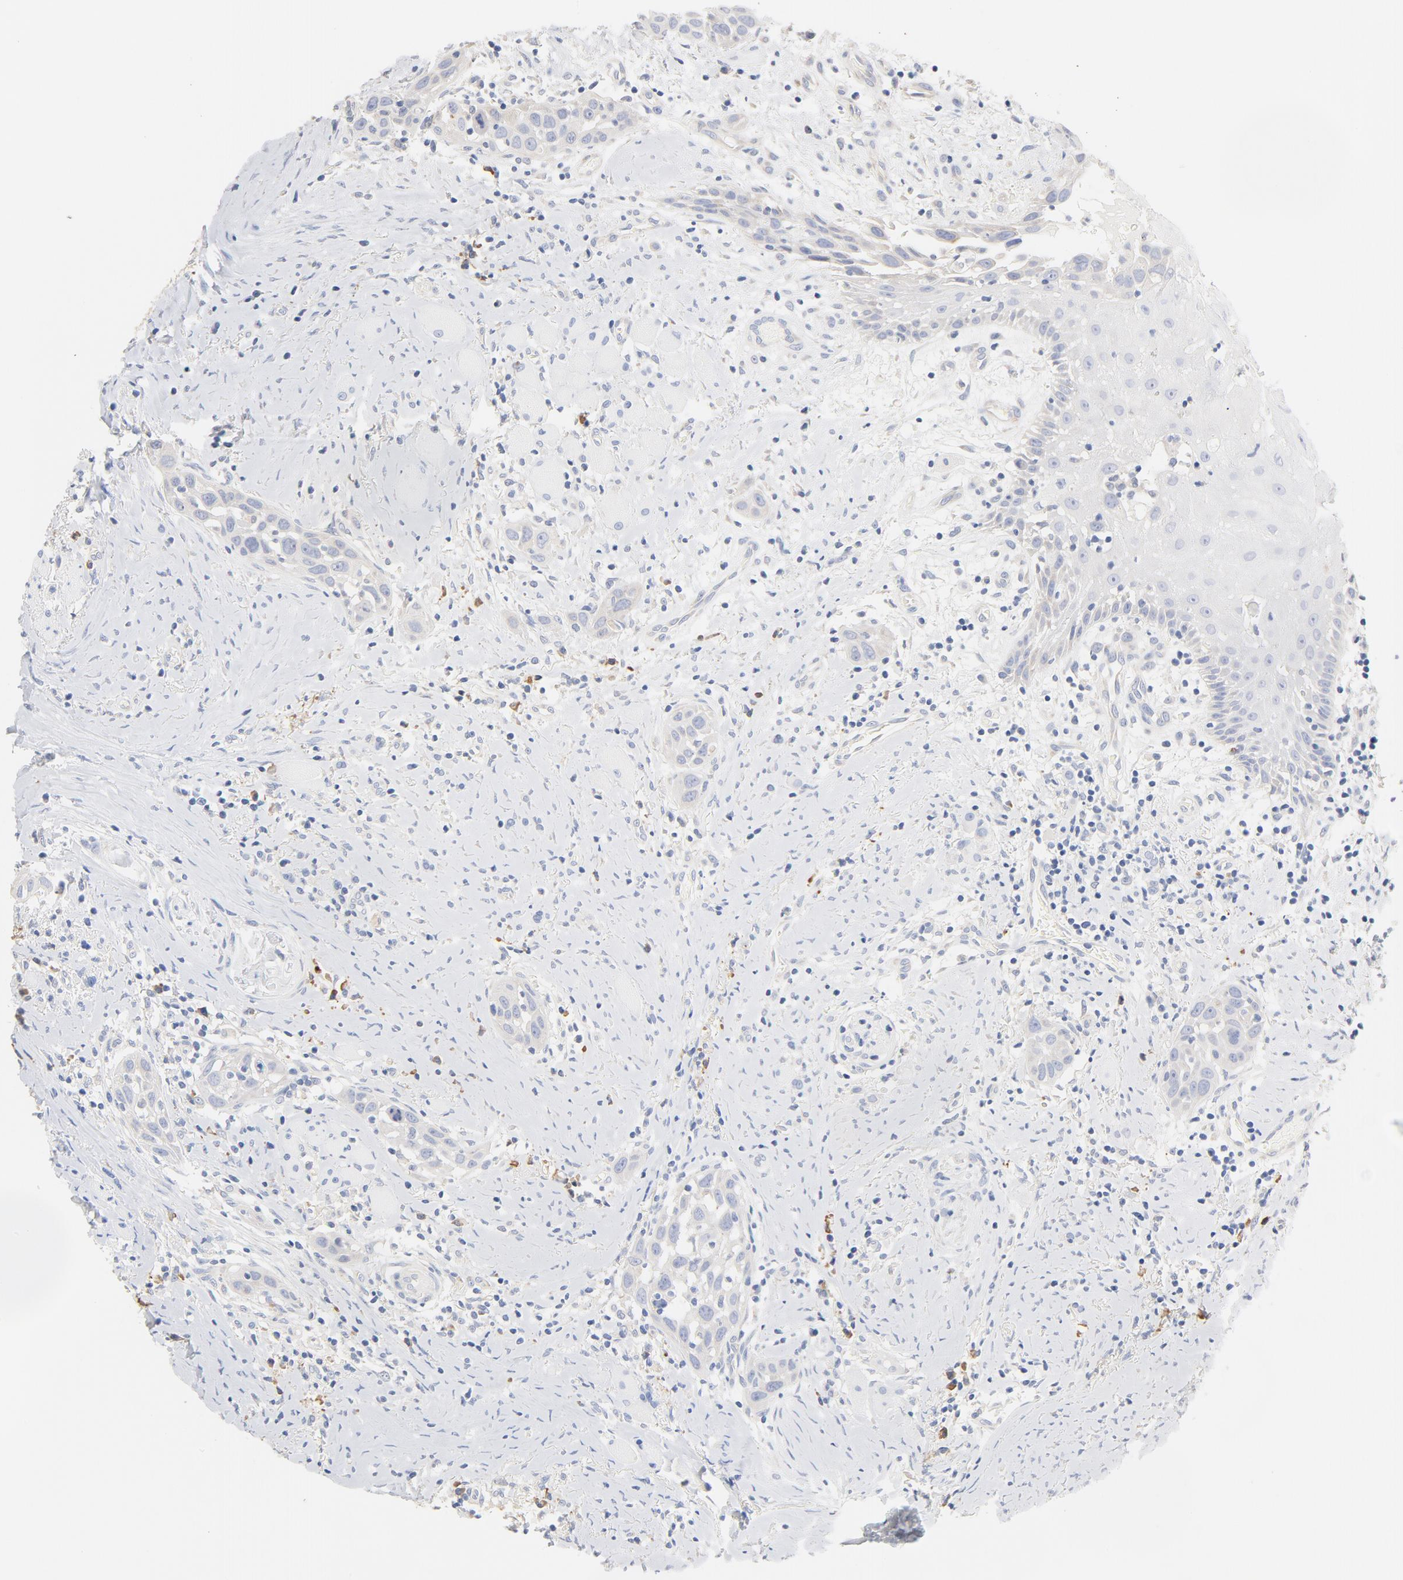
{"staining": {"intensity": "weak", "quantity": "25%-75%", "location": "cytoplasmic/membranous"}, "tissue": "head and neck cancer", "cell_type": "Tumor cells", "image_type": "cancer", "snomed": [{"axis": "morphology", "description": "Squamous cell carcinoma, NOS"}, {"axis": "topography", "description": "Oral tissue"}, {"axis": "topography", "description": "Head-Neck"}], "caption": "Immunohistochemistry (DAB) staining of human squamous cell carcinoma (head and neck) shows weak cytoplasmic/membranous protein staining in approximately 25%-75% of tumor cells.", "gene": "TLR4", "patient": {"sex": "female", "age": 50}}